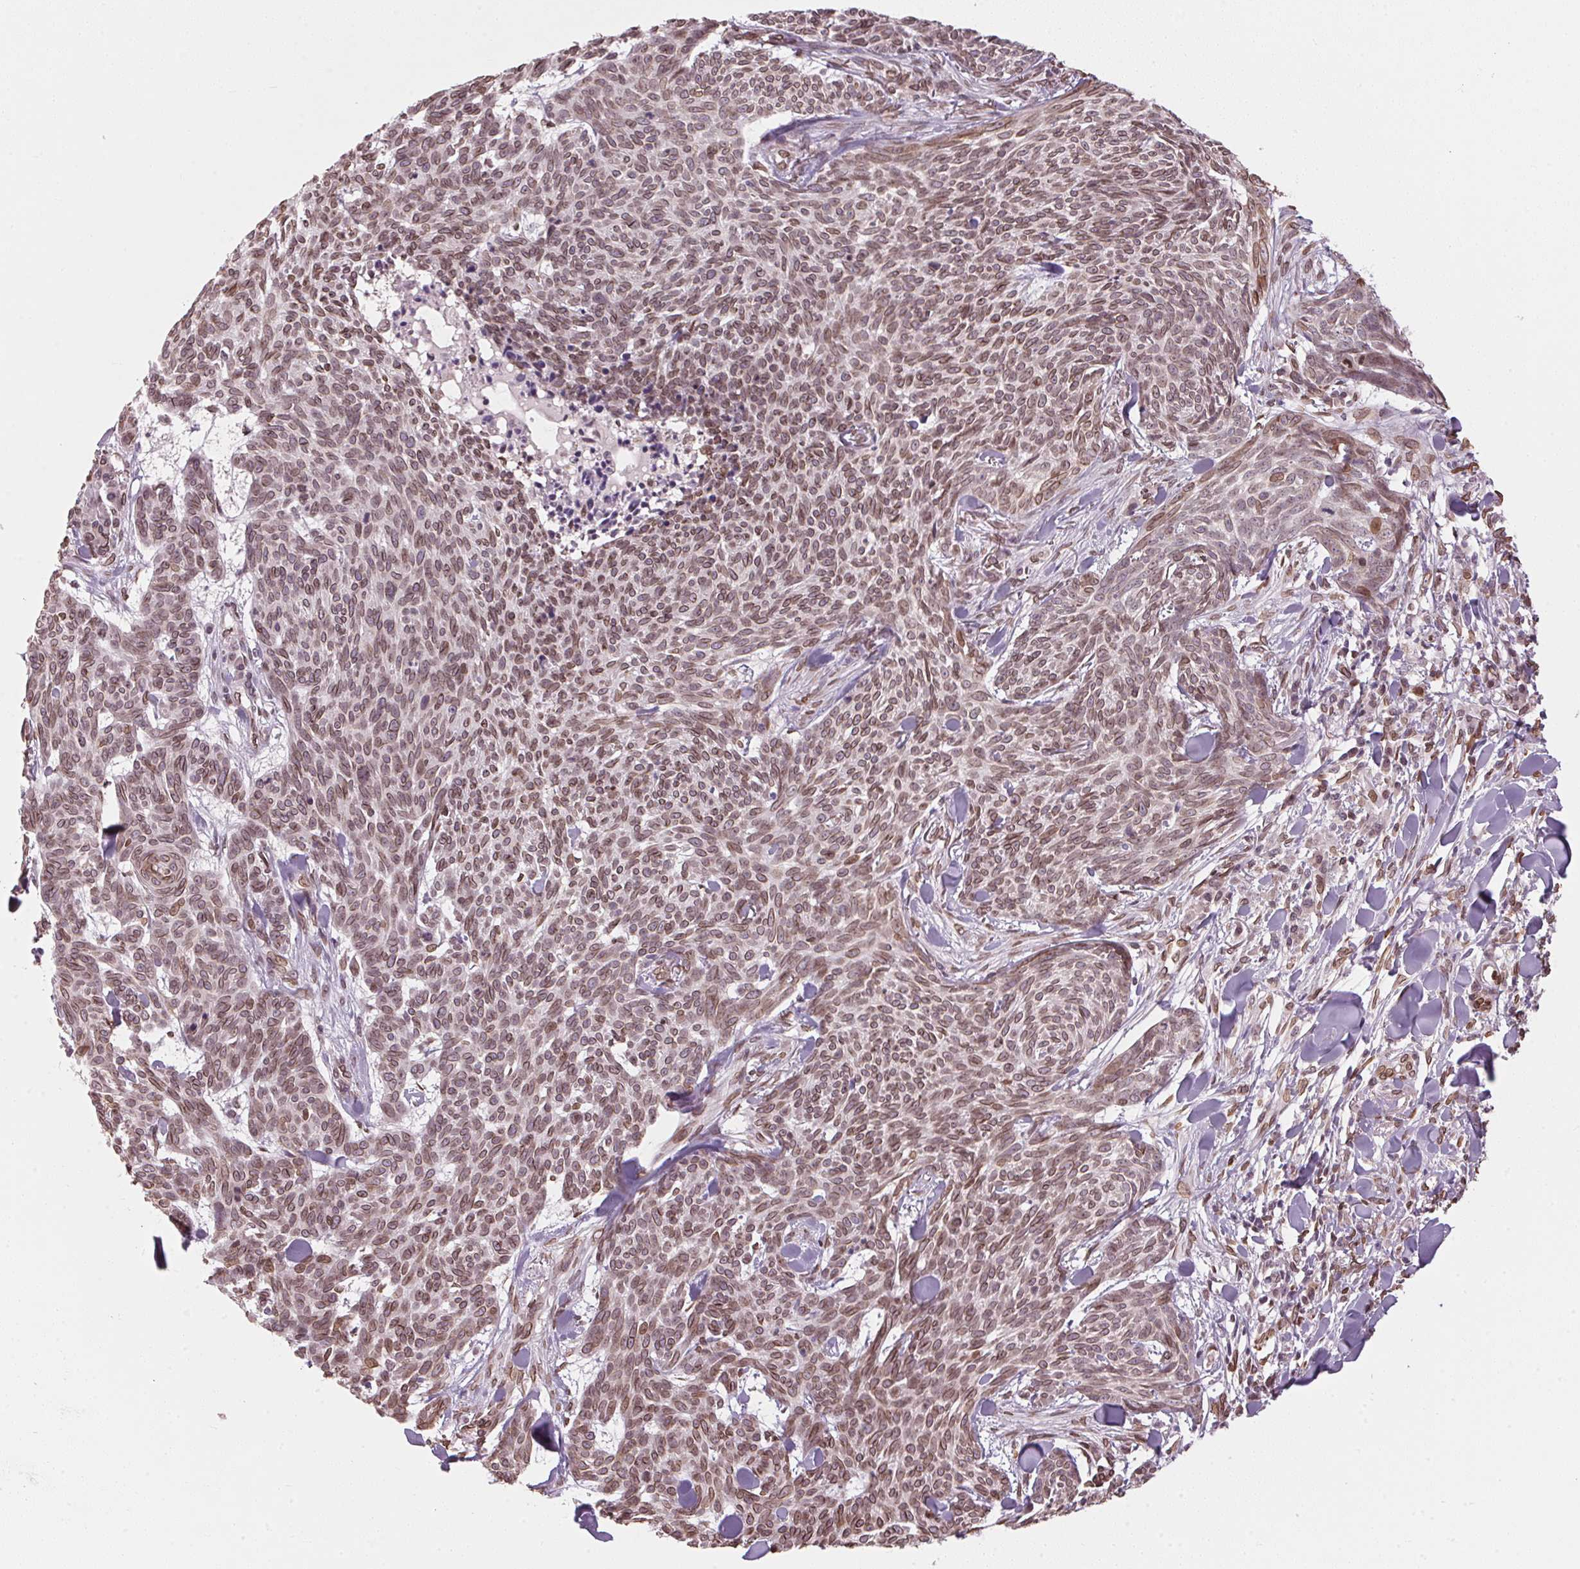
{"staining": {"intensity": "moderate", "quantity": ">75%", "location": "cytoplasmic/membranous,nuclear"}, "tissue": "skin cancer", "cell_type": "Tumor cells", "image_type": "cancer", "snomed": [{"axis": "morphology", "description": "Basal cell carcinoma"}, {"axis": "topography", "description": "Skin"}], "caption": "Immunohistochemistry (IHC) micrograph of skin basal cell carcinoma stained for a protein (brown), which shows medium levels of moderate cytoplasmic/membranous and nuclear expression in approximately >75% of tumor cells.", "gene": "TMEM175", "patient": {"sex": "female", "age": 93}}